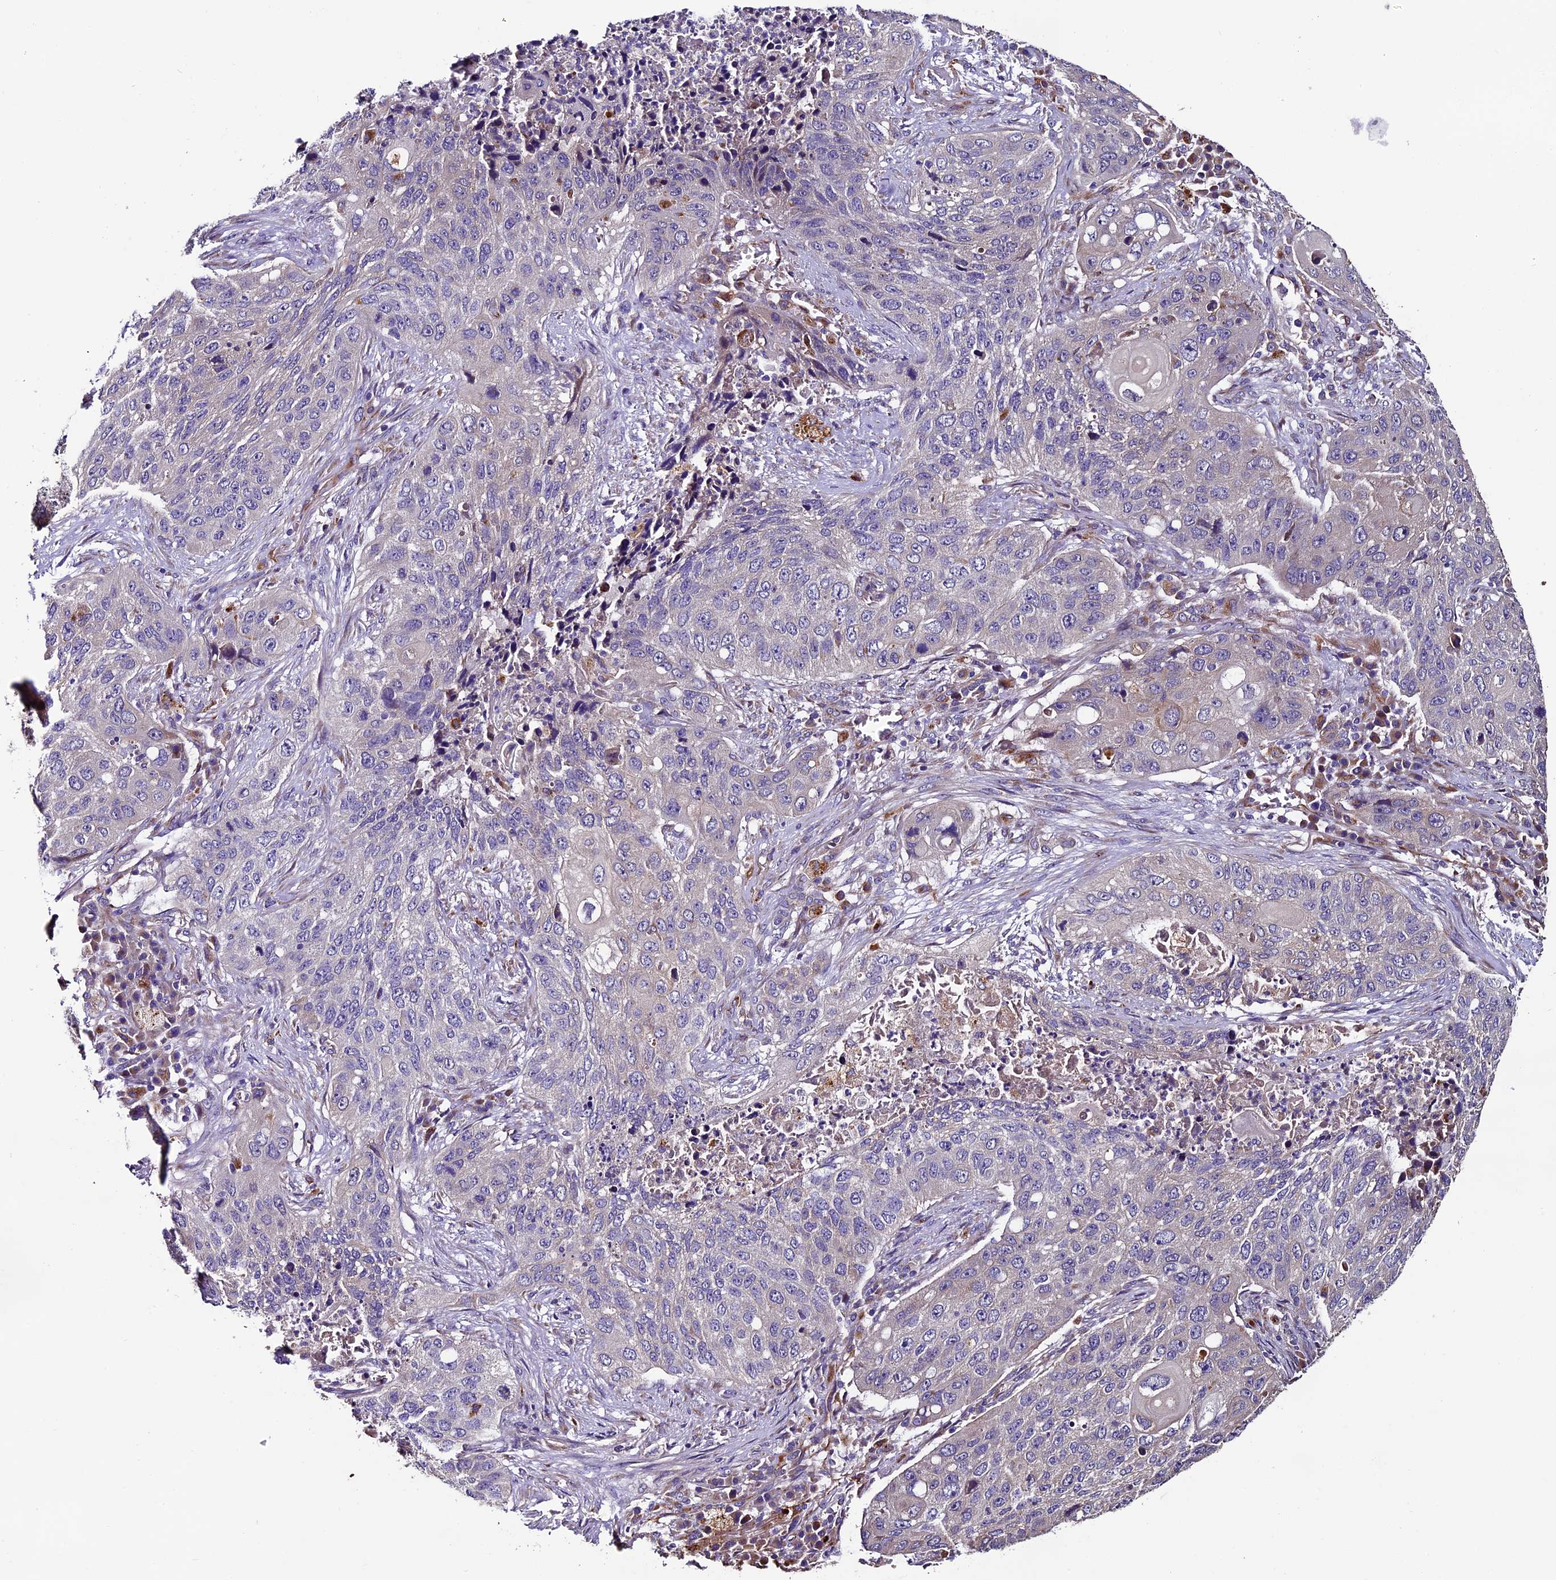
{"staining": {"intensity": "negative", "quantity": "none", "location": "none"}, "tissue": "lung cancer", "cell_type": "Tumor cells", "image_type": "cancer", "snomed": [{"axis": "morphology", "description": "Squamous cell carcinoma, NOS"}, {"axis": "topography", "description": "Lung"}], "caption": "Histopathology image shows no significant protein positivity in tumor cells of lung squamous cell carcinoma.", "gene": "CLN5", "patient": {"sex": "female", "age": 63}}